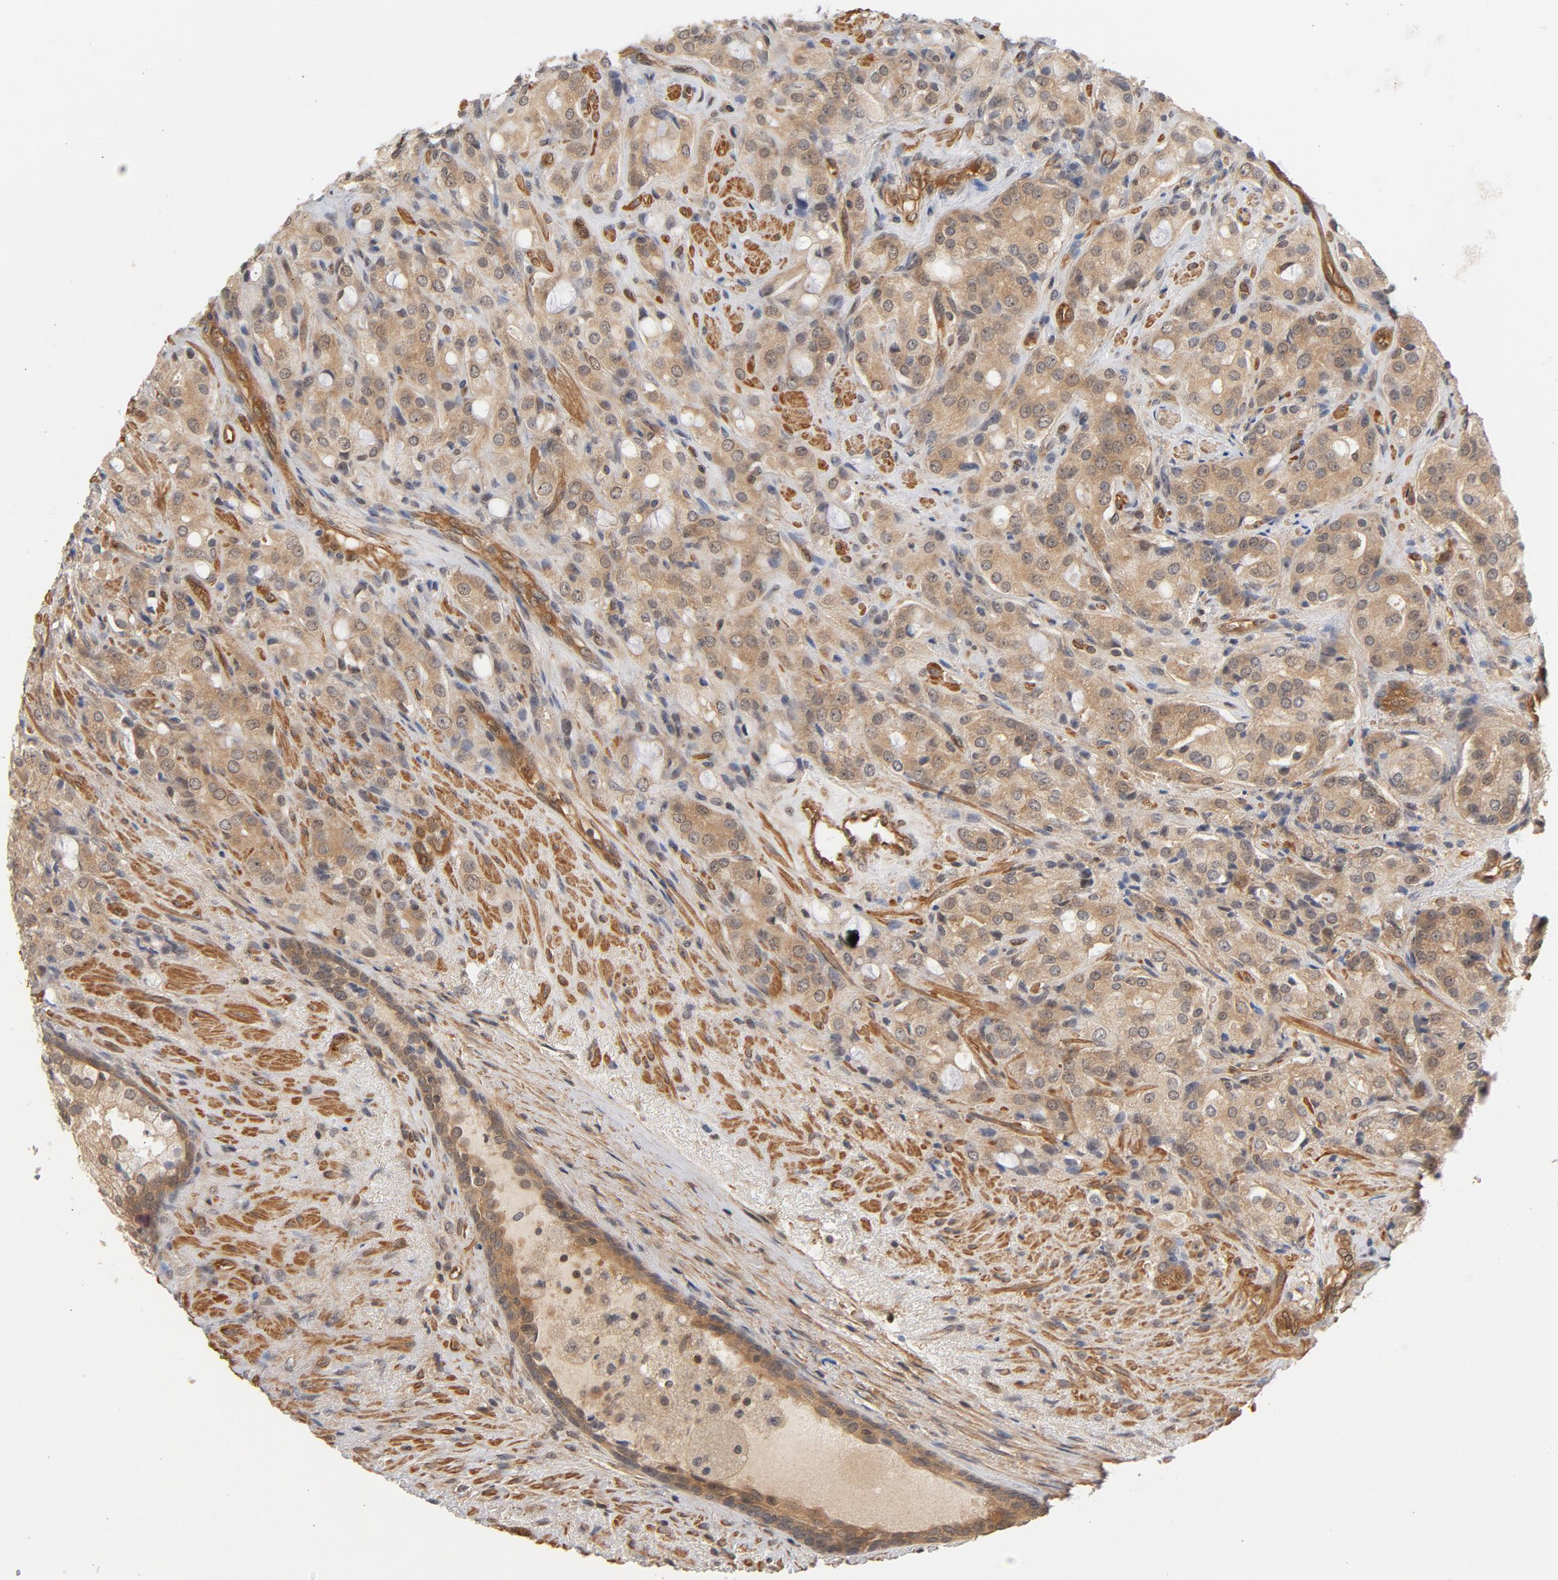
{"staining": {"intensity": "moderate", "quantity": ">75%", "location": "cytoplasmic/membranous"}, "tissue": "prostate cancer", "cell_type": "Tumor cells", "image_type": "cancer", "snomed": [{"axis": "morphology", "description": "Adenocarcinoma, High grade"}, {"axis": "topography", "description": "Prostate"}], "caption": "The photomicrograph exhibits staining of prostate high-grade adenocarcinoma, revealing moderate cytoplasmic/membranous protein staining (brown color) within tumor cells.", "gene": "CDC37", "patient": {"sex": "male", "age": 72}}